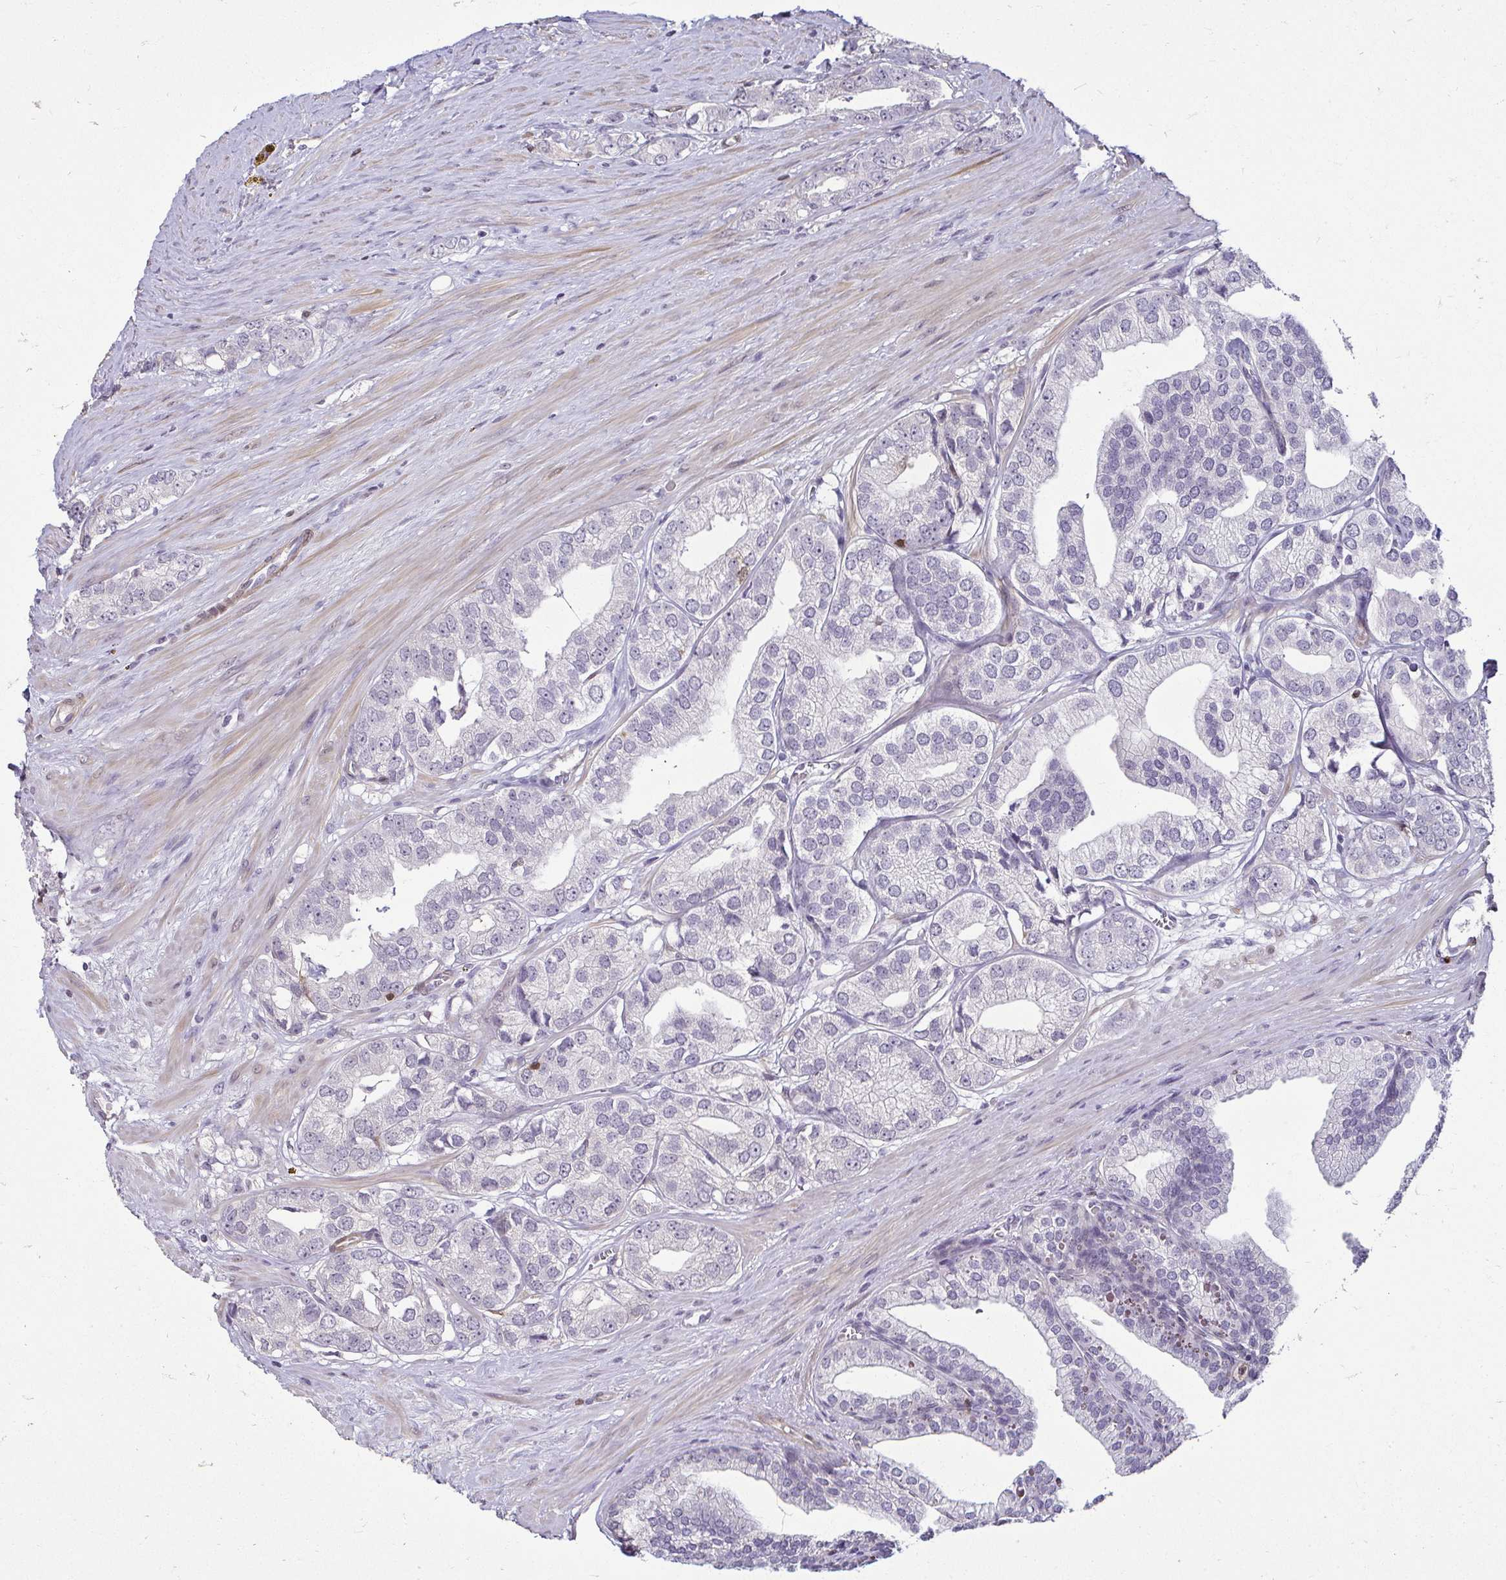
{"staining": {"intensity": "negative", "quantity": "none", "location": "none"}, "tissue": "prostate cancer", "cell_type": "Tumor cells", "image_type": "cancer", "snomed": [{"axis": "morphology", "description": "Adenocarcinoma, High grade"}, {"axis": "topography", "description": "Prostate"}], "caption": "Histopathology image shows no significant protein positivity in tumor cells of prostate cancer.", "gene": "HOPX", "patient": {"sex": "male", "age": 58}}